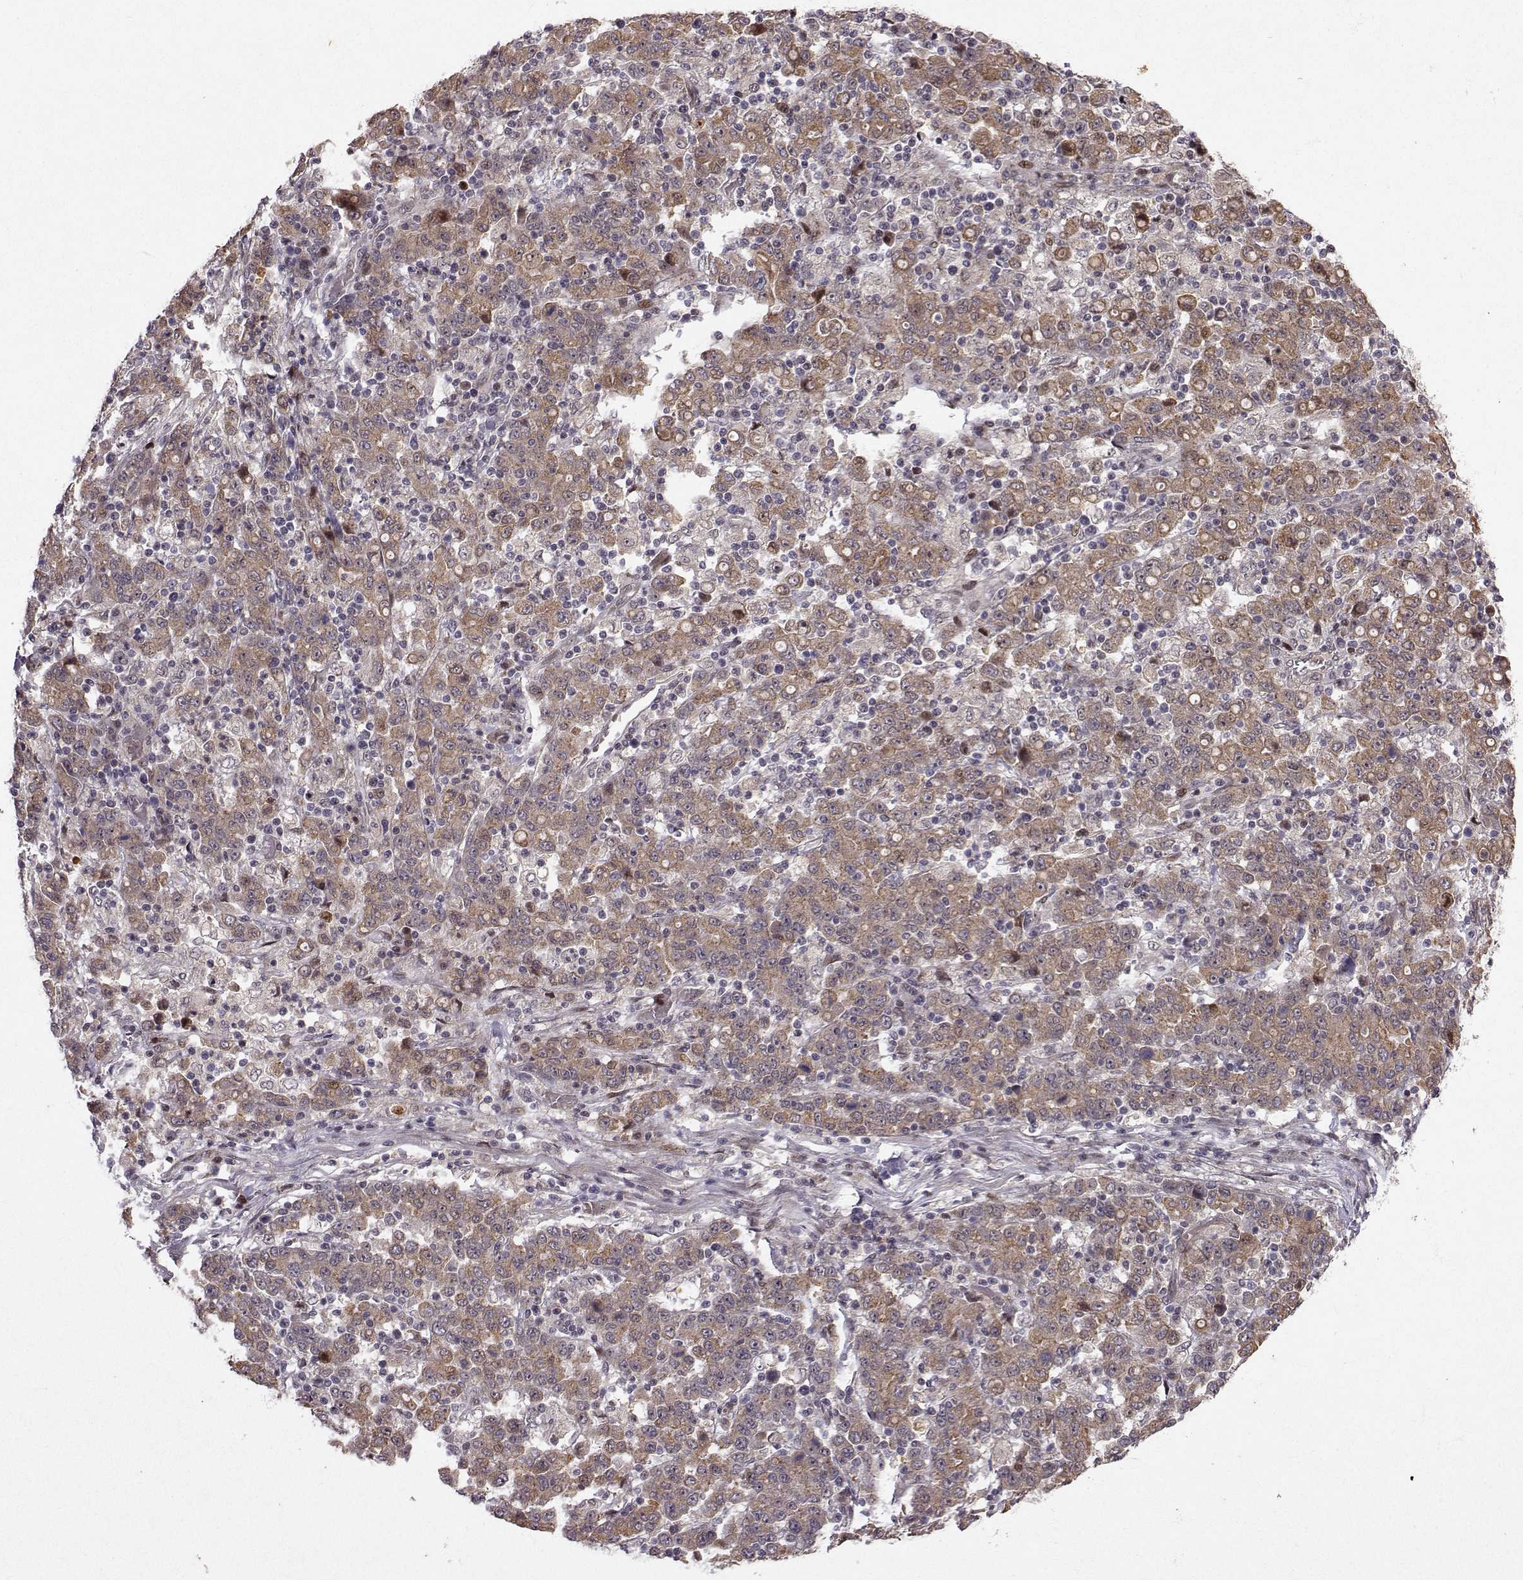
{"staining": {"intensity": "moderate", "quantity": "<25%", "location": "cytoplasmic/membranous"}, "tissue": "stomach cancer", "cell_type": "Tumor cells", "image_type": "cancer", "snomed": [{"axis": "morphology", "description": "Adenocarcinoma, NOS"}, {"axis": "topography", "description": "Stomach, upper"}], "caption": "Immunohistochemistry micrograph of neoplastic tissue: human stomach cancer (adenocarcinoma) stained using IHC shows low levels of moderate protein expression localized specifically in the cytoplasmic/membranous of tumor cells, appearing as a cytoplasmic/membranous brown color.", "gene": "APC", "patient": {"sex": "male", "age": 69}}